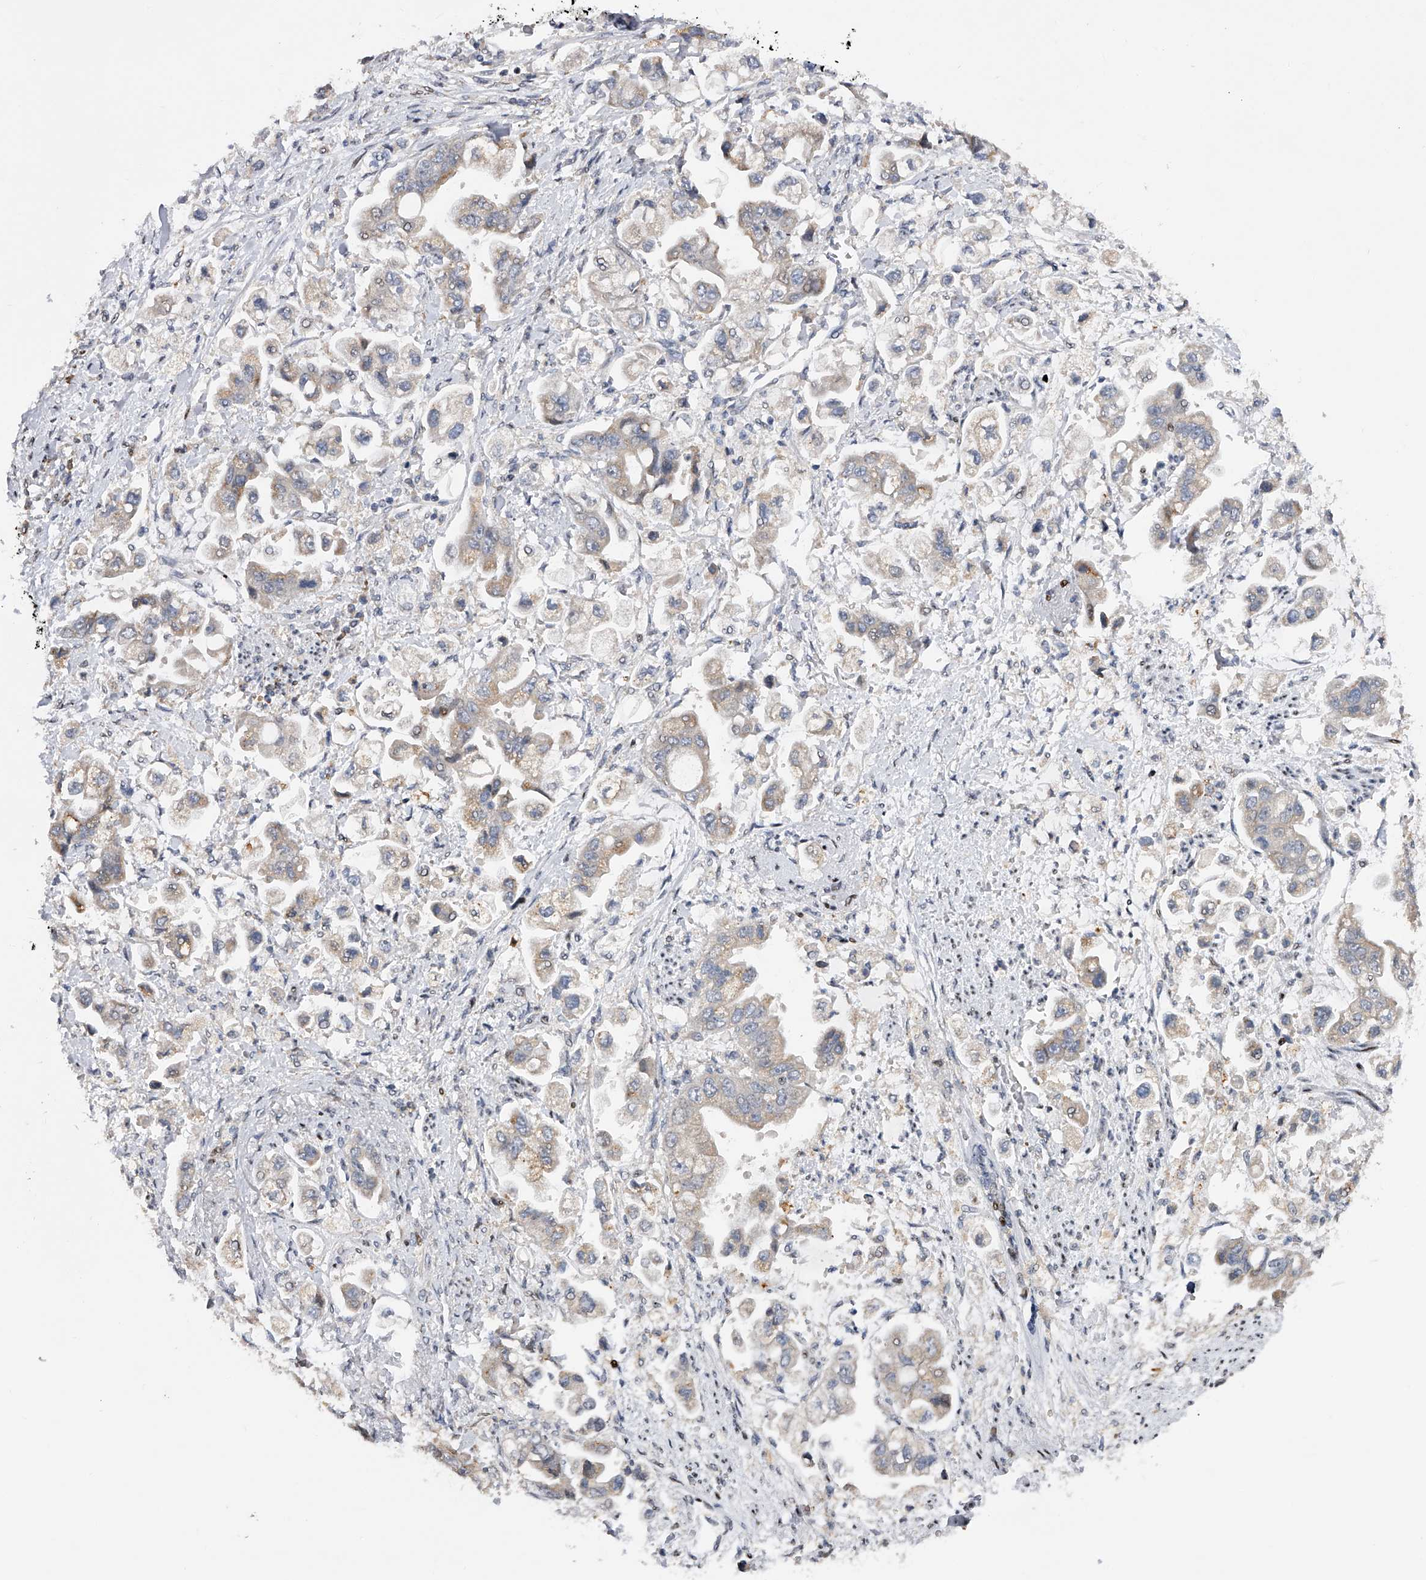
{"staining": {"intensity": "weak", "quantity": "<25%", "location": "cytoplasmic/membranous"}, "tissue": "stomach cancer", "cell_type": "Tumor cells", "image_type": "cancer", "snomed": [{"axis": "morphology", "description": "Adenocarcinoma, NOS"}, {"axis": "topography", "description": "Stomach"}], "caption": "A photomicrograph of human stomach cancer is negative for staining in tumor cells.", "gene": "RWDD2A", "patient": {"sex": "male", "age": 62}}